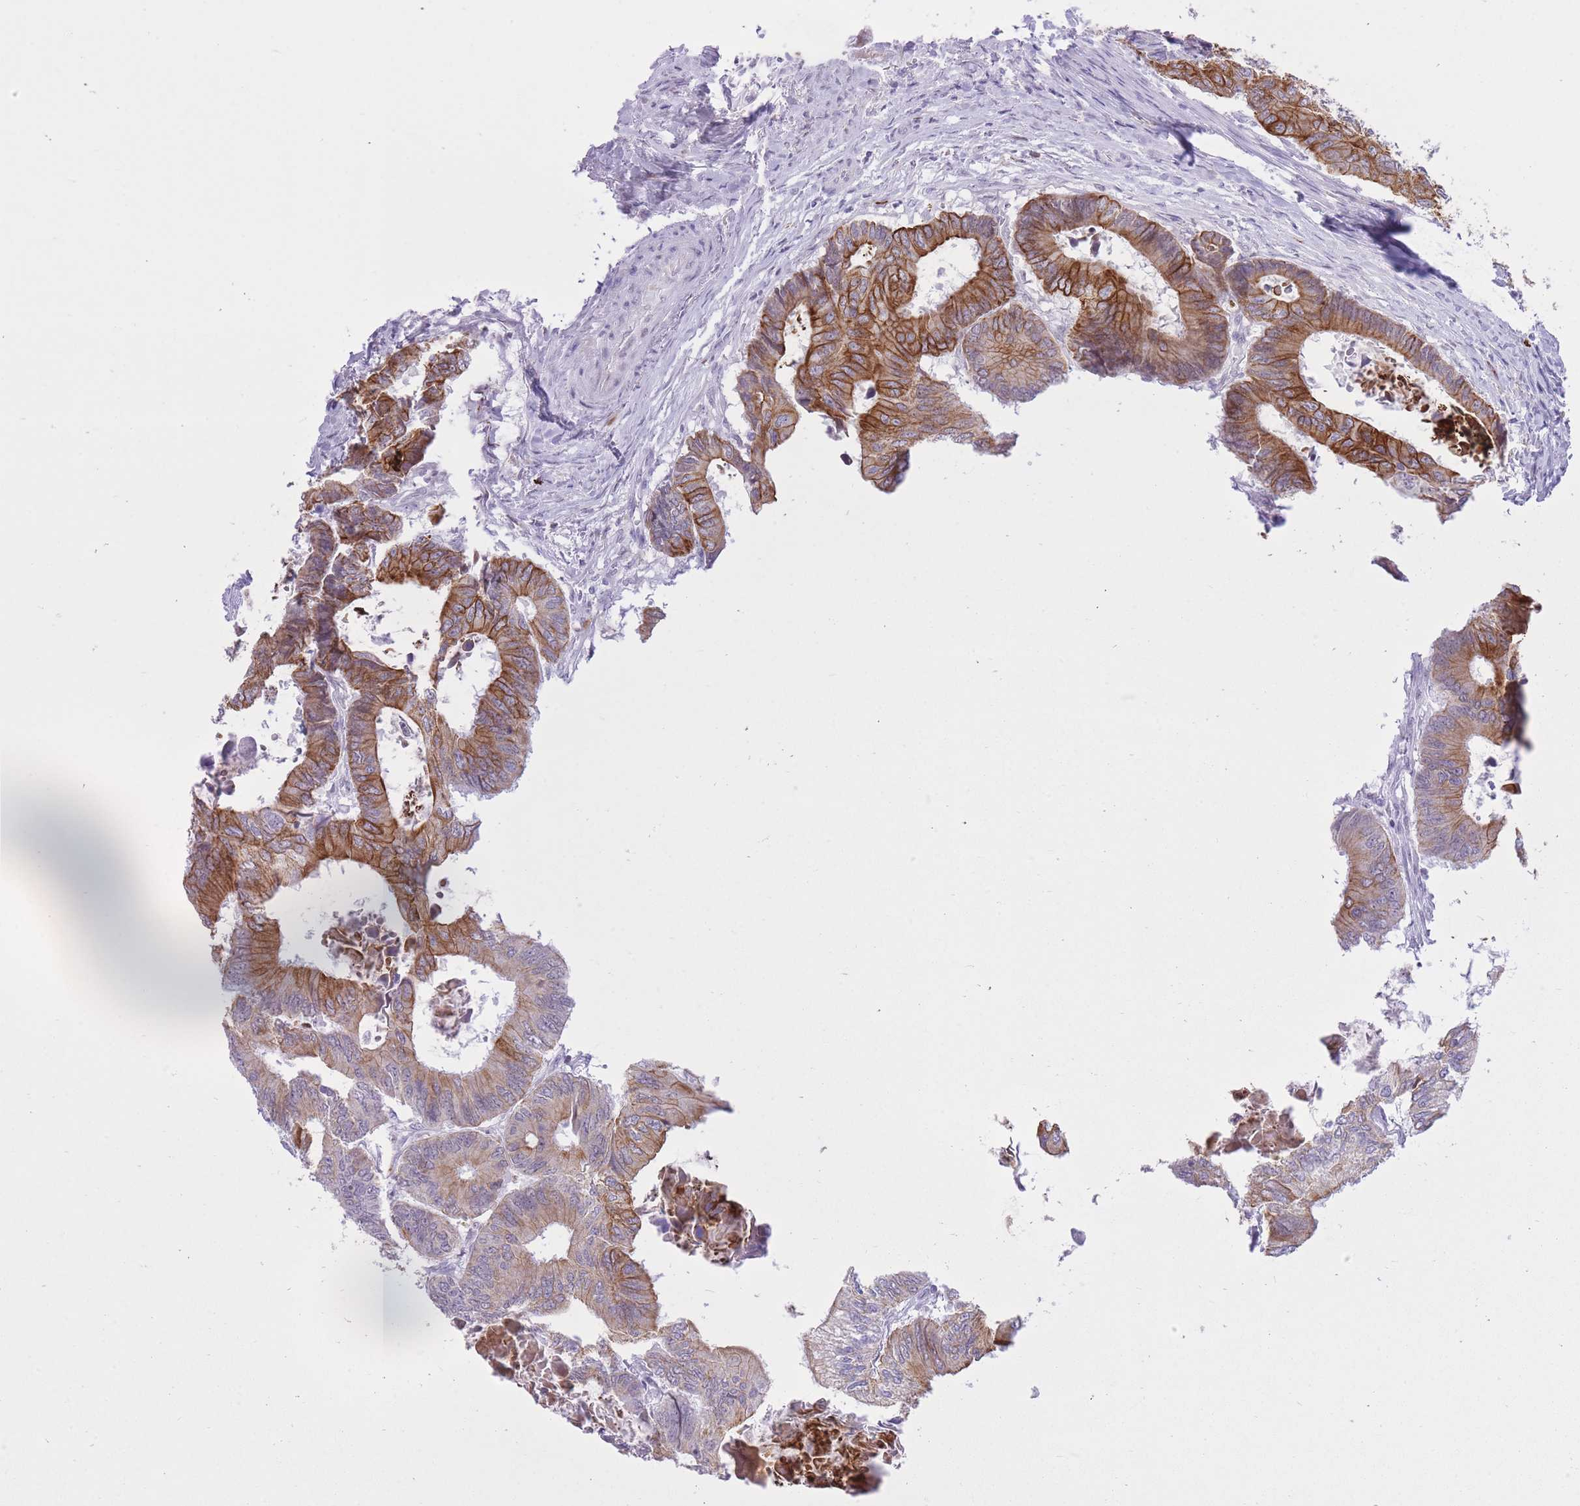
{"staining": {"intensity": "strong", "quantity": "25%-75%", "location": "cytoplasmic/membranous"}, "tissue": "colorectal cancer", "cell_type": "Tumor cells", "image_type": "cancer", "snomed": [{"axis": "morphology", "description": "Adenocarcinoma, NOS"}, {"axis": "topography", "description": "Colon"}], "caption": "About 25%-75% of tumor cells in human colorectal cancer demonstrate strong cytoplasmic/membranous protein expression as visualized by brown immunohistochemical staining.", "gene": "MEIS3", "patient": {"sex": "male", "age": 85}}